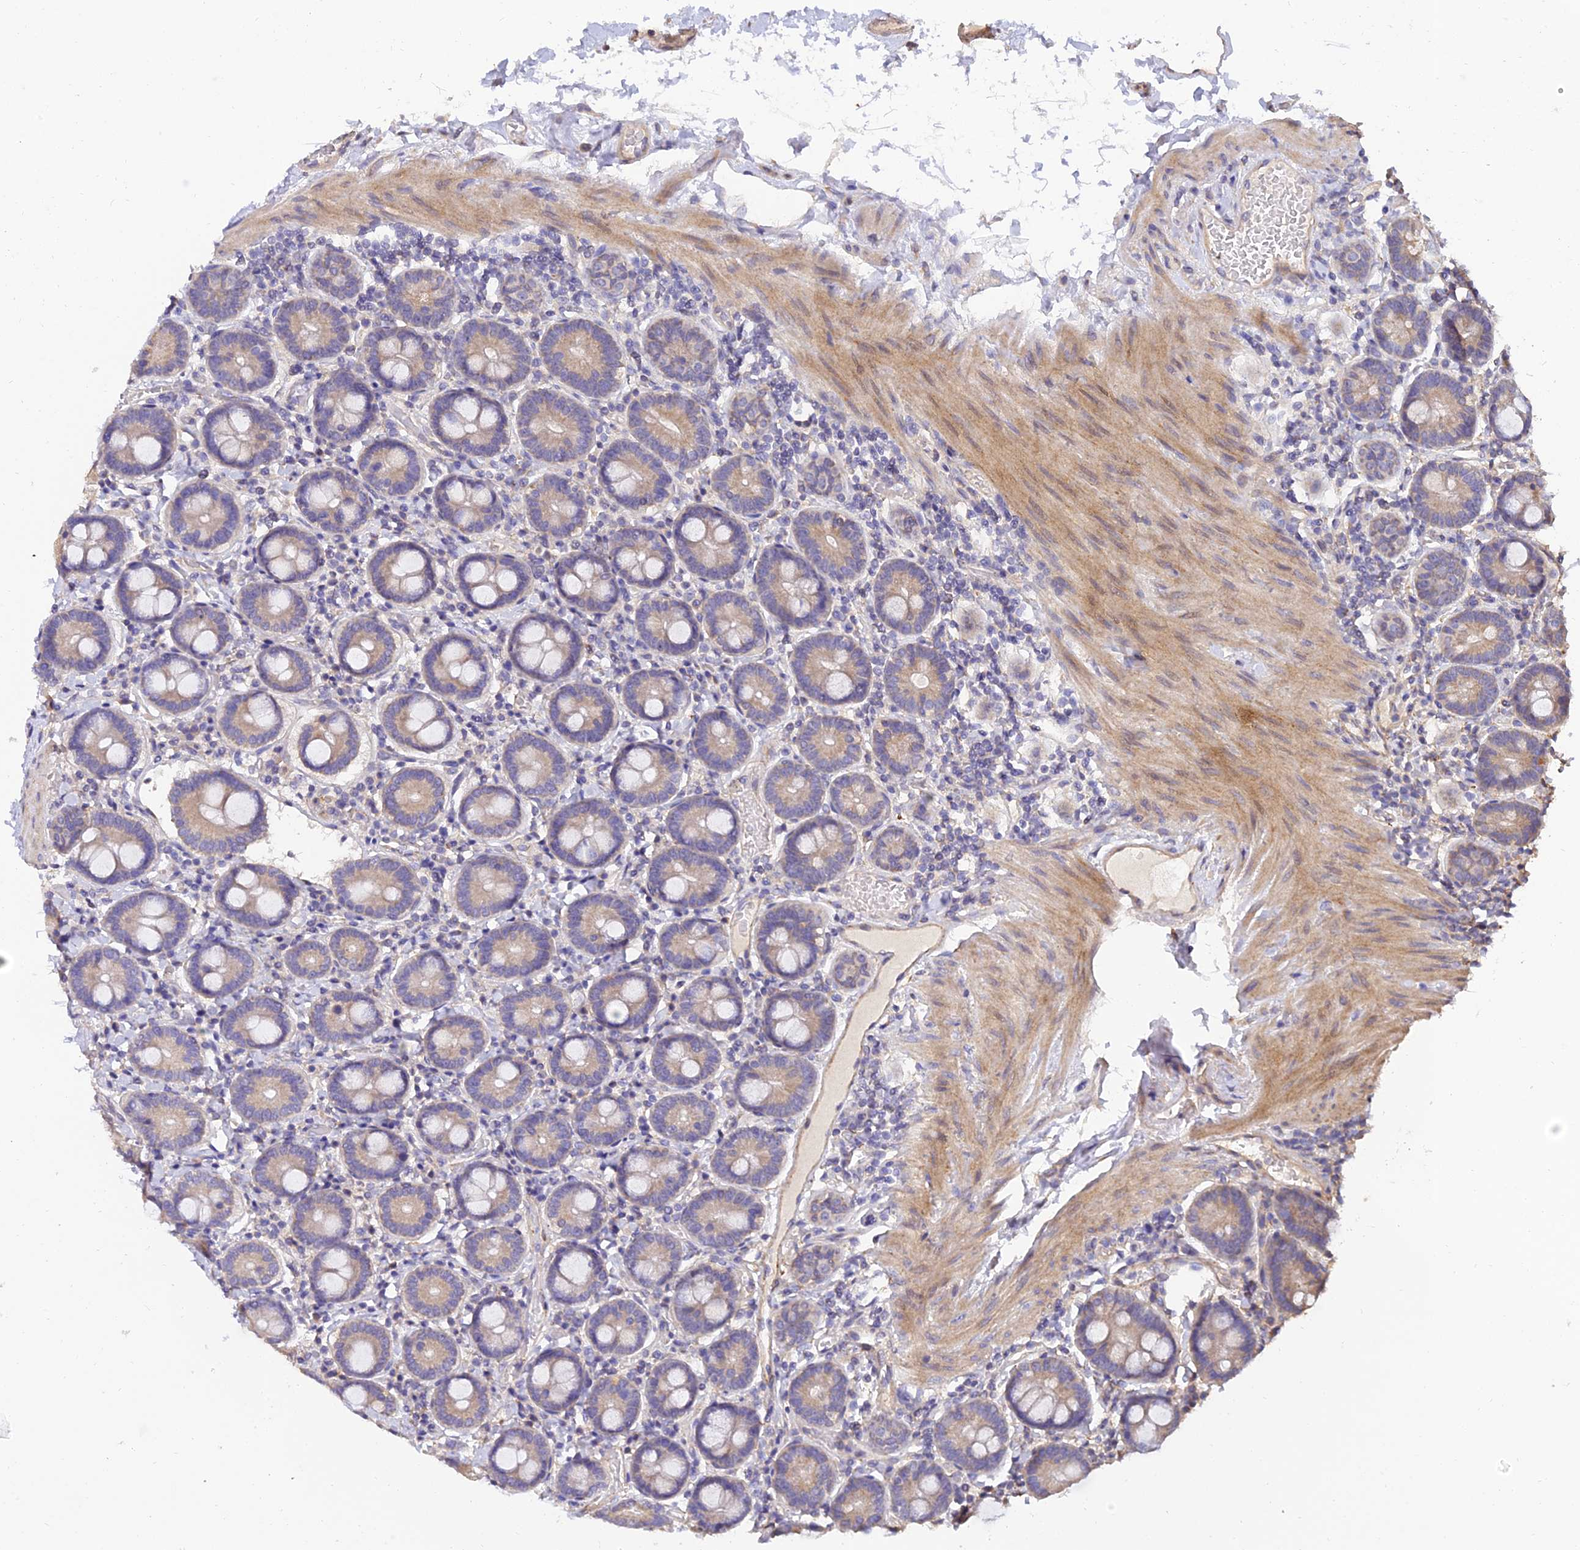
{"staining": {"intensity": "moderate", "quantity": ">75%", "location": "cytoplasmic/membranous"}, "tissue": "duodenum", "cell_type": "Glandular cells", "image_type": "normal", "snomed": [{"axis": "morphology", "description": "Normal tissue, NOS"}, {"axis": "topography", "description": "Duodenum"}], "caption": "The micrograph exhibits a brown stain indicating the presence of a protein in the cytoplasmic/membranous of glandular cells in duodenum. The staining was performed using DAB (3,3'-diaminobenzidine), with brown indicating positive protein expression. Nuclei are stained blue with hematoxylin.", "gene": "ARL8A", "patient": {"sex": "male", "age": 55}}